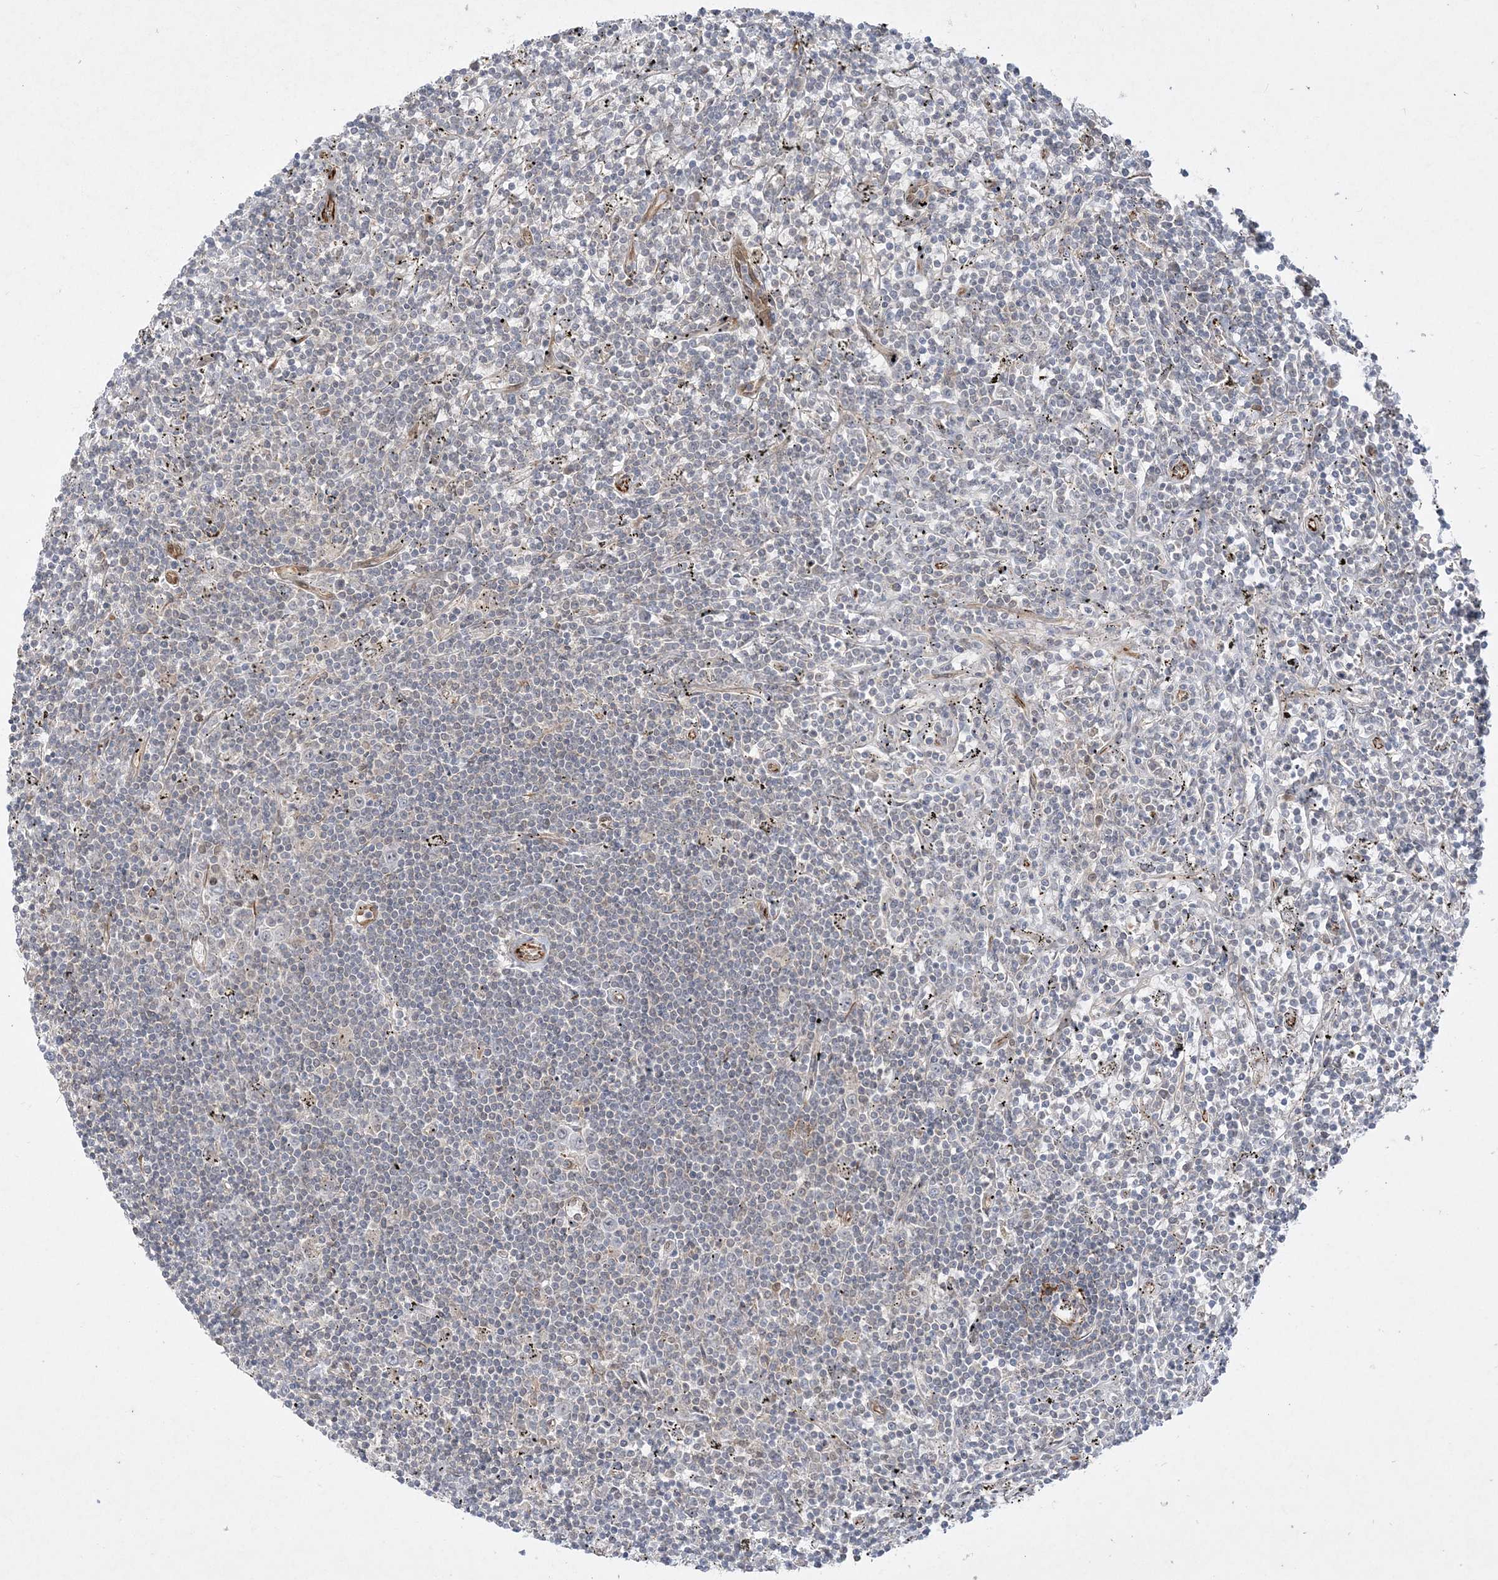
{"staining": {"intensity": "negative", "quantity": "none", "location": "none"}, "tissue": "lymphoma", "cell_type": "Tumor cells", "image_type": "cancer", "snomed": [{"axis": "morphology", "description": "Malignant lymphoma, non-Hodgkin's type, Low grade"}, {"axis": "topography", "description": "Spleen"}], "caption": "DAB immunohistochemical staining of human lymphoma demonstrates no significant expression in tumor cells.", "gene": "INPP1", "patient": {"sex": "male", "age": 76}}